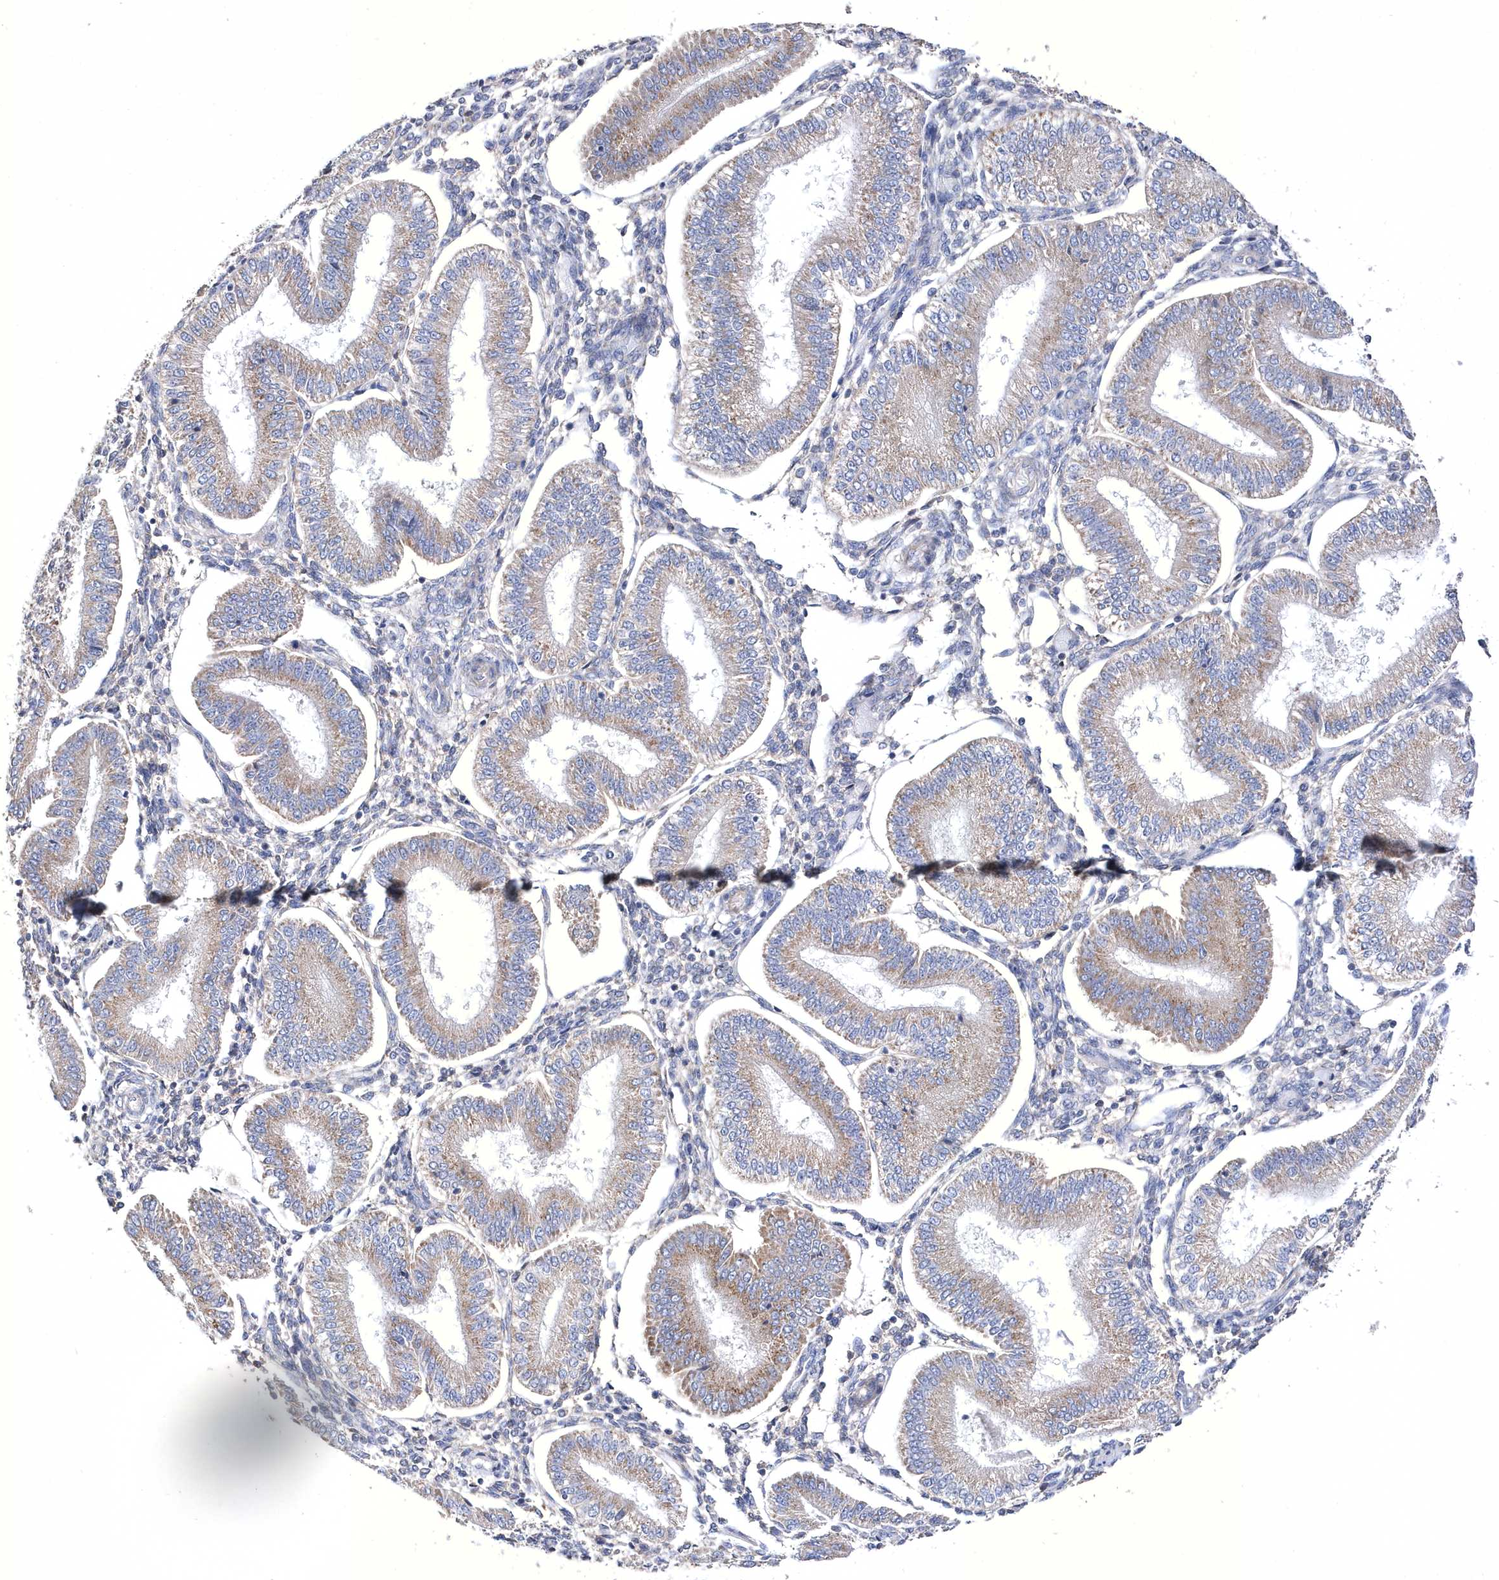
{"staining": {"intensity": "negative", "quantity": "none", "location": "none"}, "tissue": "endometrium", "cell_type": "Cells in endometrial stroma", "image_type": "normal", "snomed": [{"axis": "morphology", "description": "Normal tissue, NOS"}, {"axis": "topography", "description": "Endometrium"}], "caption": "Immunohistochemistry histopathology image of unremarkable endometrium: endometrium stained with DAB (3,3'-diaminobenzidine) displays no significant protein positivity in cells in endometrial stroma. (Immunohistochemistry, brightfield microscopy, high magnification).", "gene": "METTL8", "patient": {"sex": "female", "age": 39}}